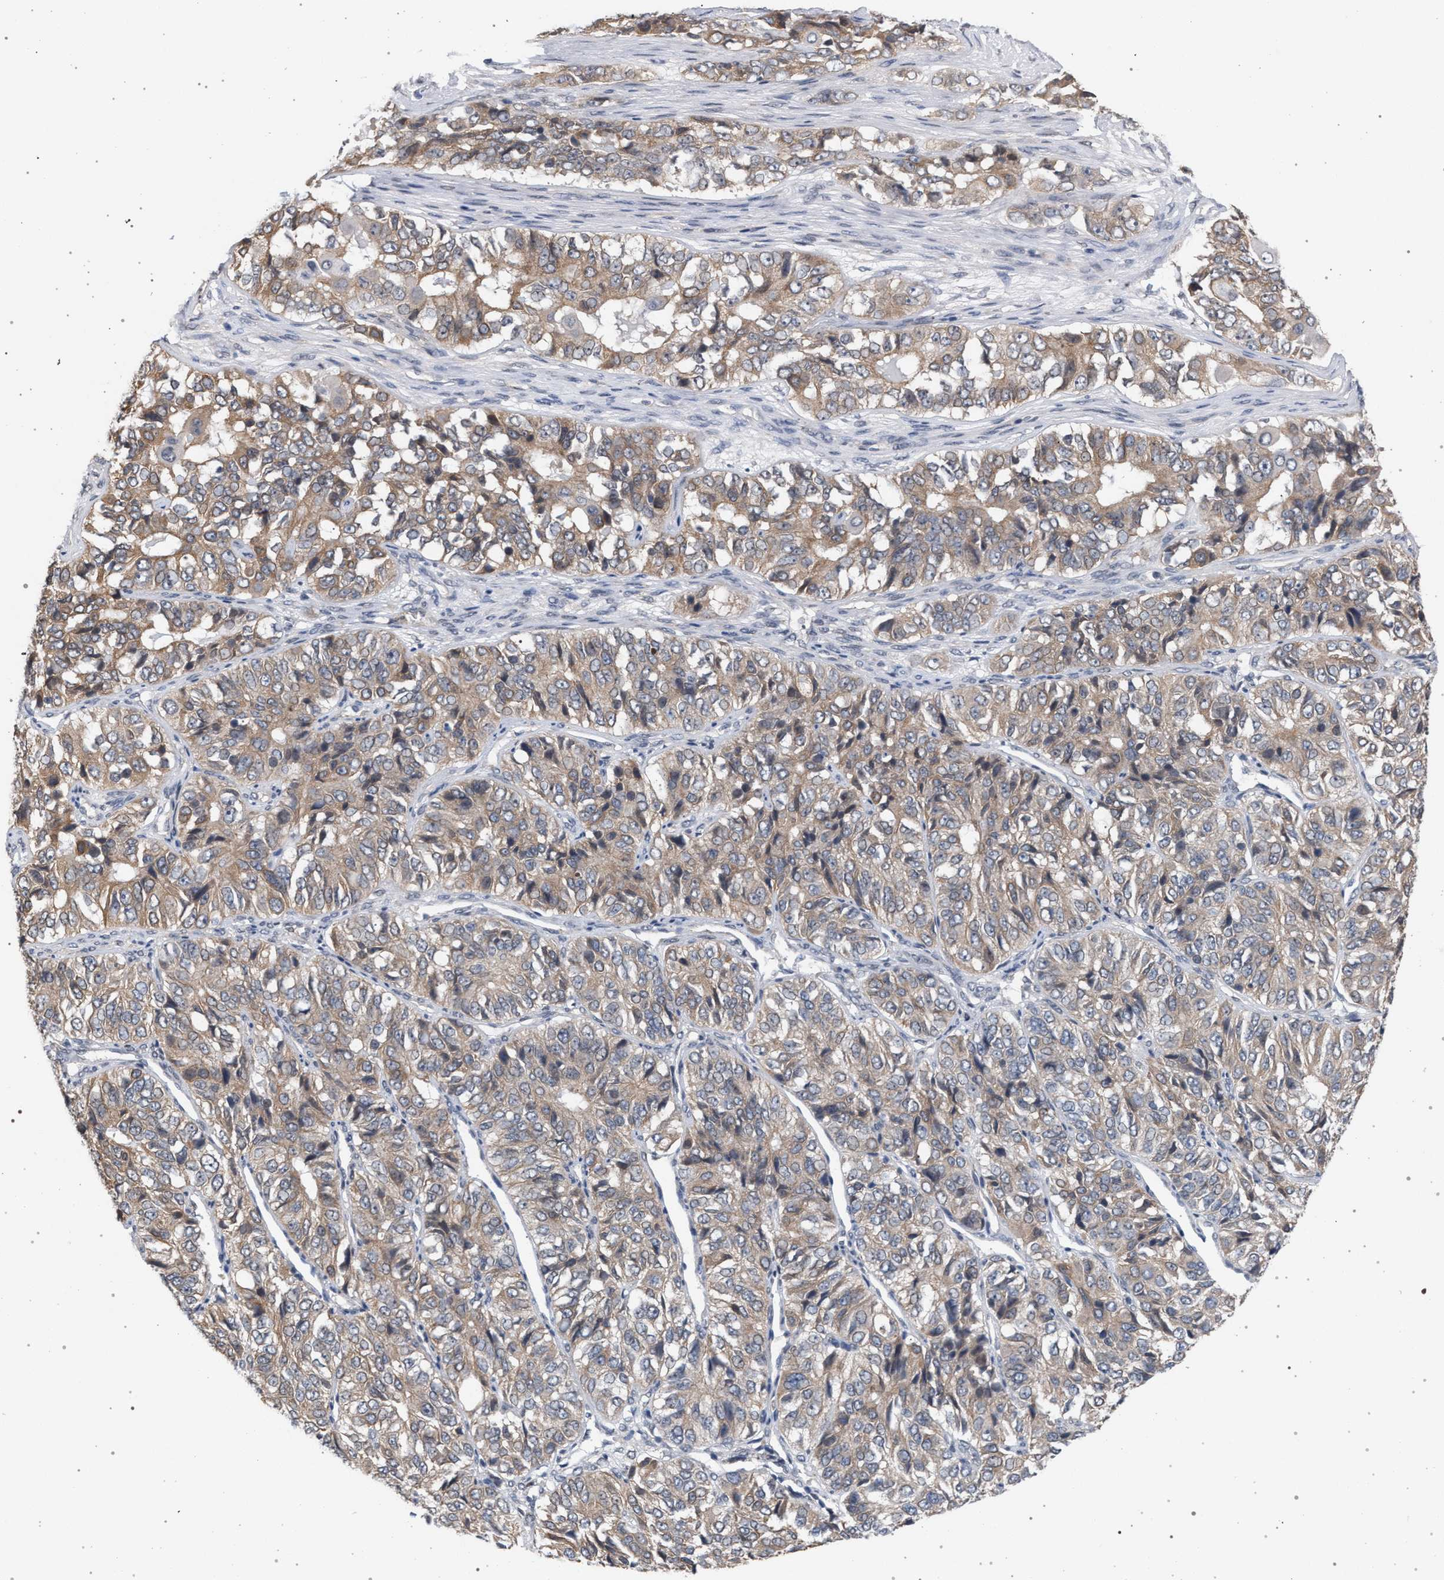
{"staining": {"intensity": "moderate", "quantity": ">75%", "location": "cytoplasmic/membranous"}, "tissue": "ovarian cancer", "cell_type": "Tumor cells", "image_type": "cancer", "snomed": [{"axis": "morphology", "description": "Carcinoma, endometroid"}, {"axis": "topography", "description": "Ovary"}], "caption": "Immunohistochemical staining of human ovarian endometroid carcinoma exhibits moderate cytoplasmic/membranous protein expression in approximately >75% of tumor cells.", "gene": "ARPC5L", "patient": {"sex": "female", "age": 51}}